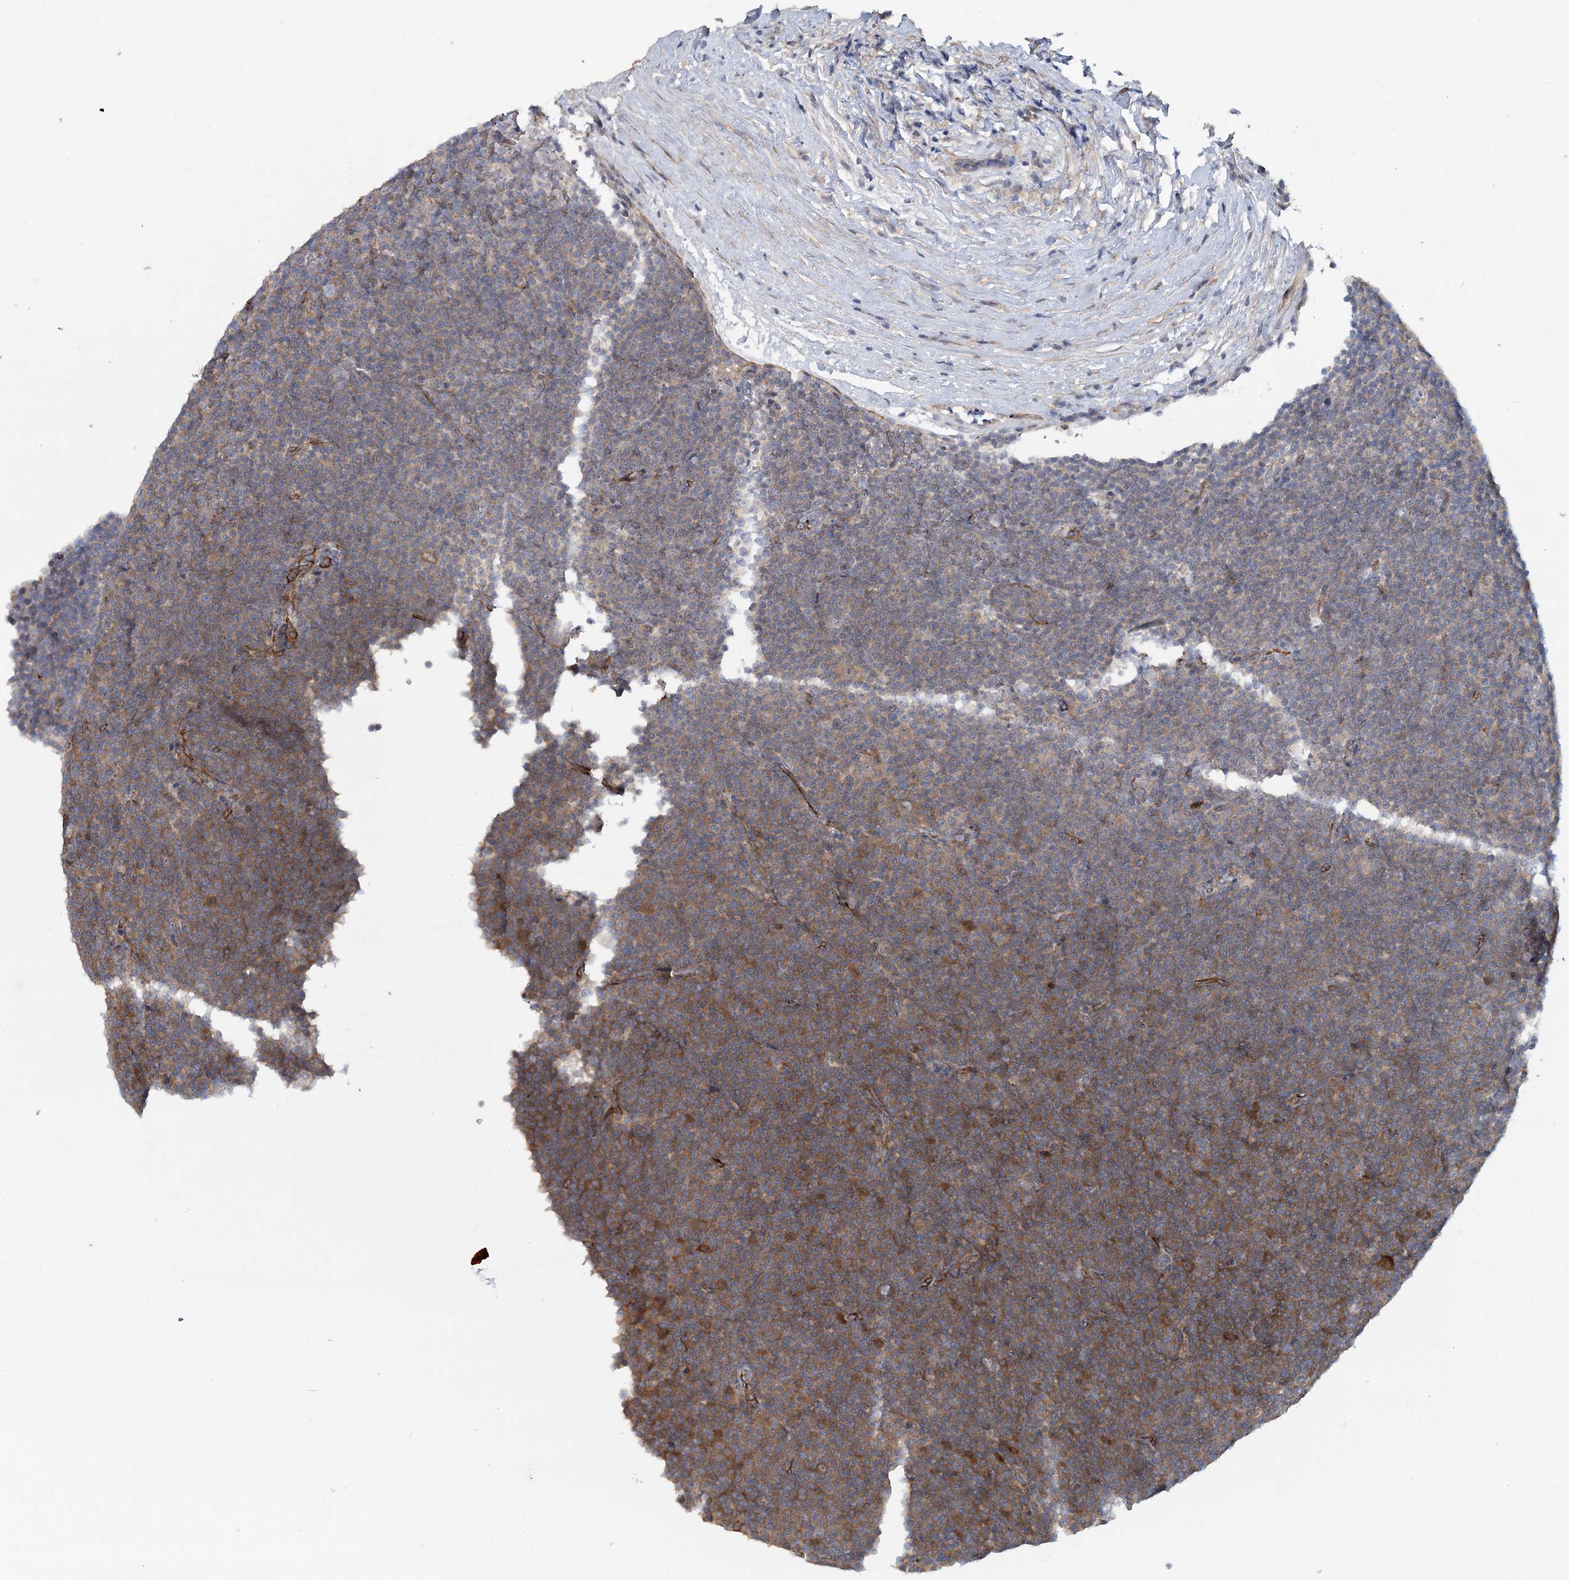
{"staining": {"intensity": "moderate", "quantity": "25%-75%", "location": "cytoplasmic/membranous"}, "tissue": "lymphoma", "cell_type": "Tumor cells", "image_type": "cancer", "snomed": [{"axis": "morphology", "description": "Malignant lymphoma, non-Hodgkin's type, Low grade"}, {"axis": "topography", "description": "Lymph node"}], "caption": "A medium amount of moderate cytoplasmic/membranous expression is present in about 25%-75% of tumor cells in malignant lymphoma, non-Hodgkin's type (low-grade) tissue. The protein of interest is shown in brown color, while the nuclei are stained blue.", "gene": "MAP3K13", "patient": {"sex": "female", "age": 67}}